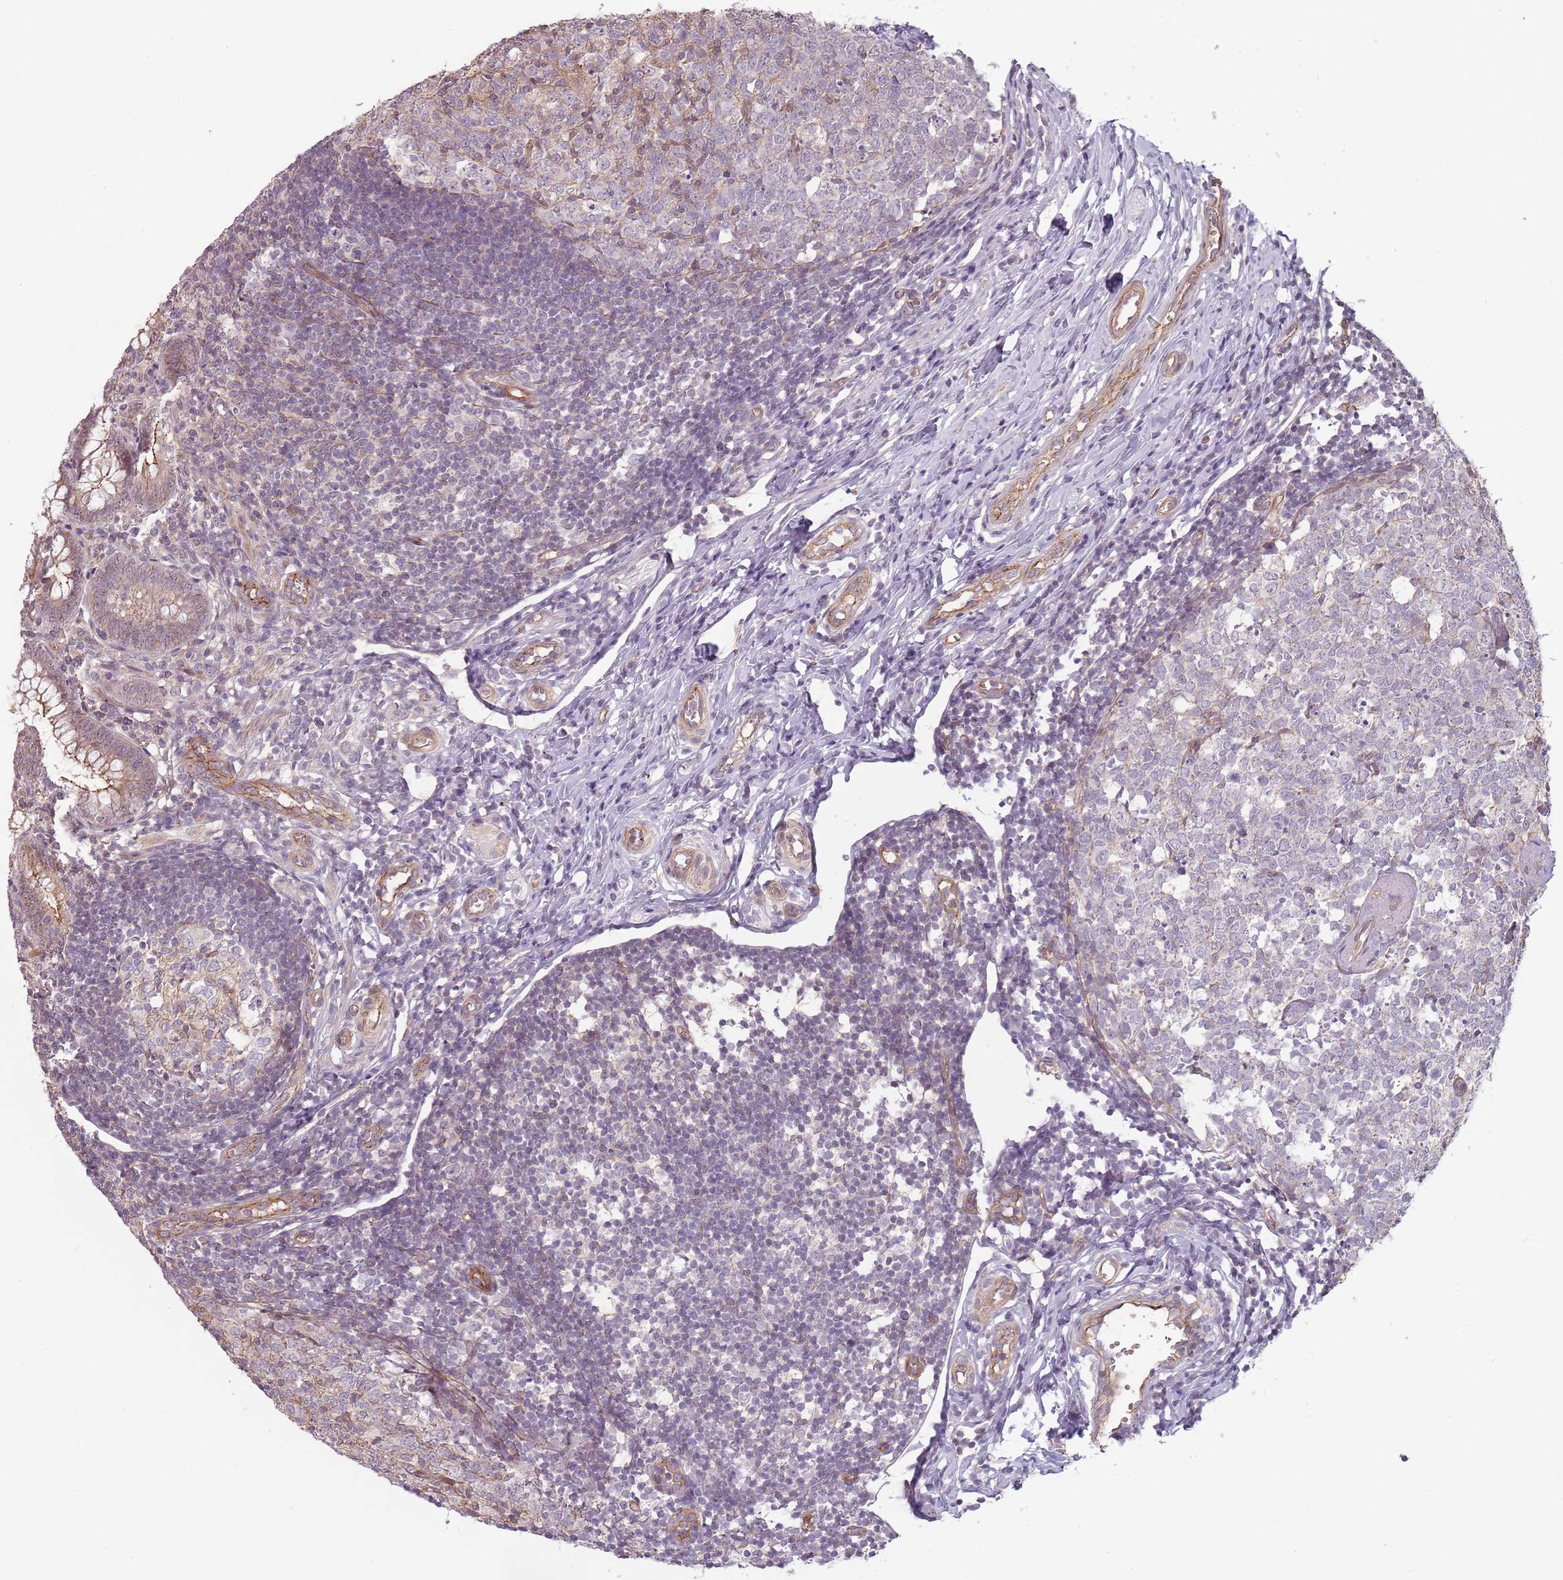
{"staining": {"intensity": "moderate", "quantity": ">75%", "location": "cytoplasmic/membranous"}, "tissue": "appendix", "cell_type": "Glandular cells", "image_type": "normal", "snomed": [{"axis": "morphology", "description": "Normal tissue, NOS"}, {"axis": "topography", "description": "Appendix"}], "caption": "The immunohistochemical stain shows moderate cytoplasmic/membranous positivity in glandular cells of benign appendix.", "gene": "PPP1R14C", "patient": {"sex": "male", "age": 14}}